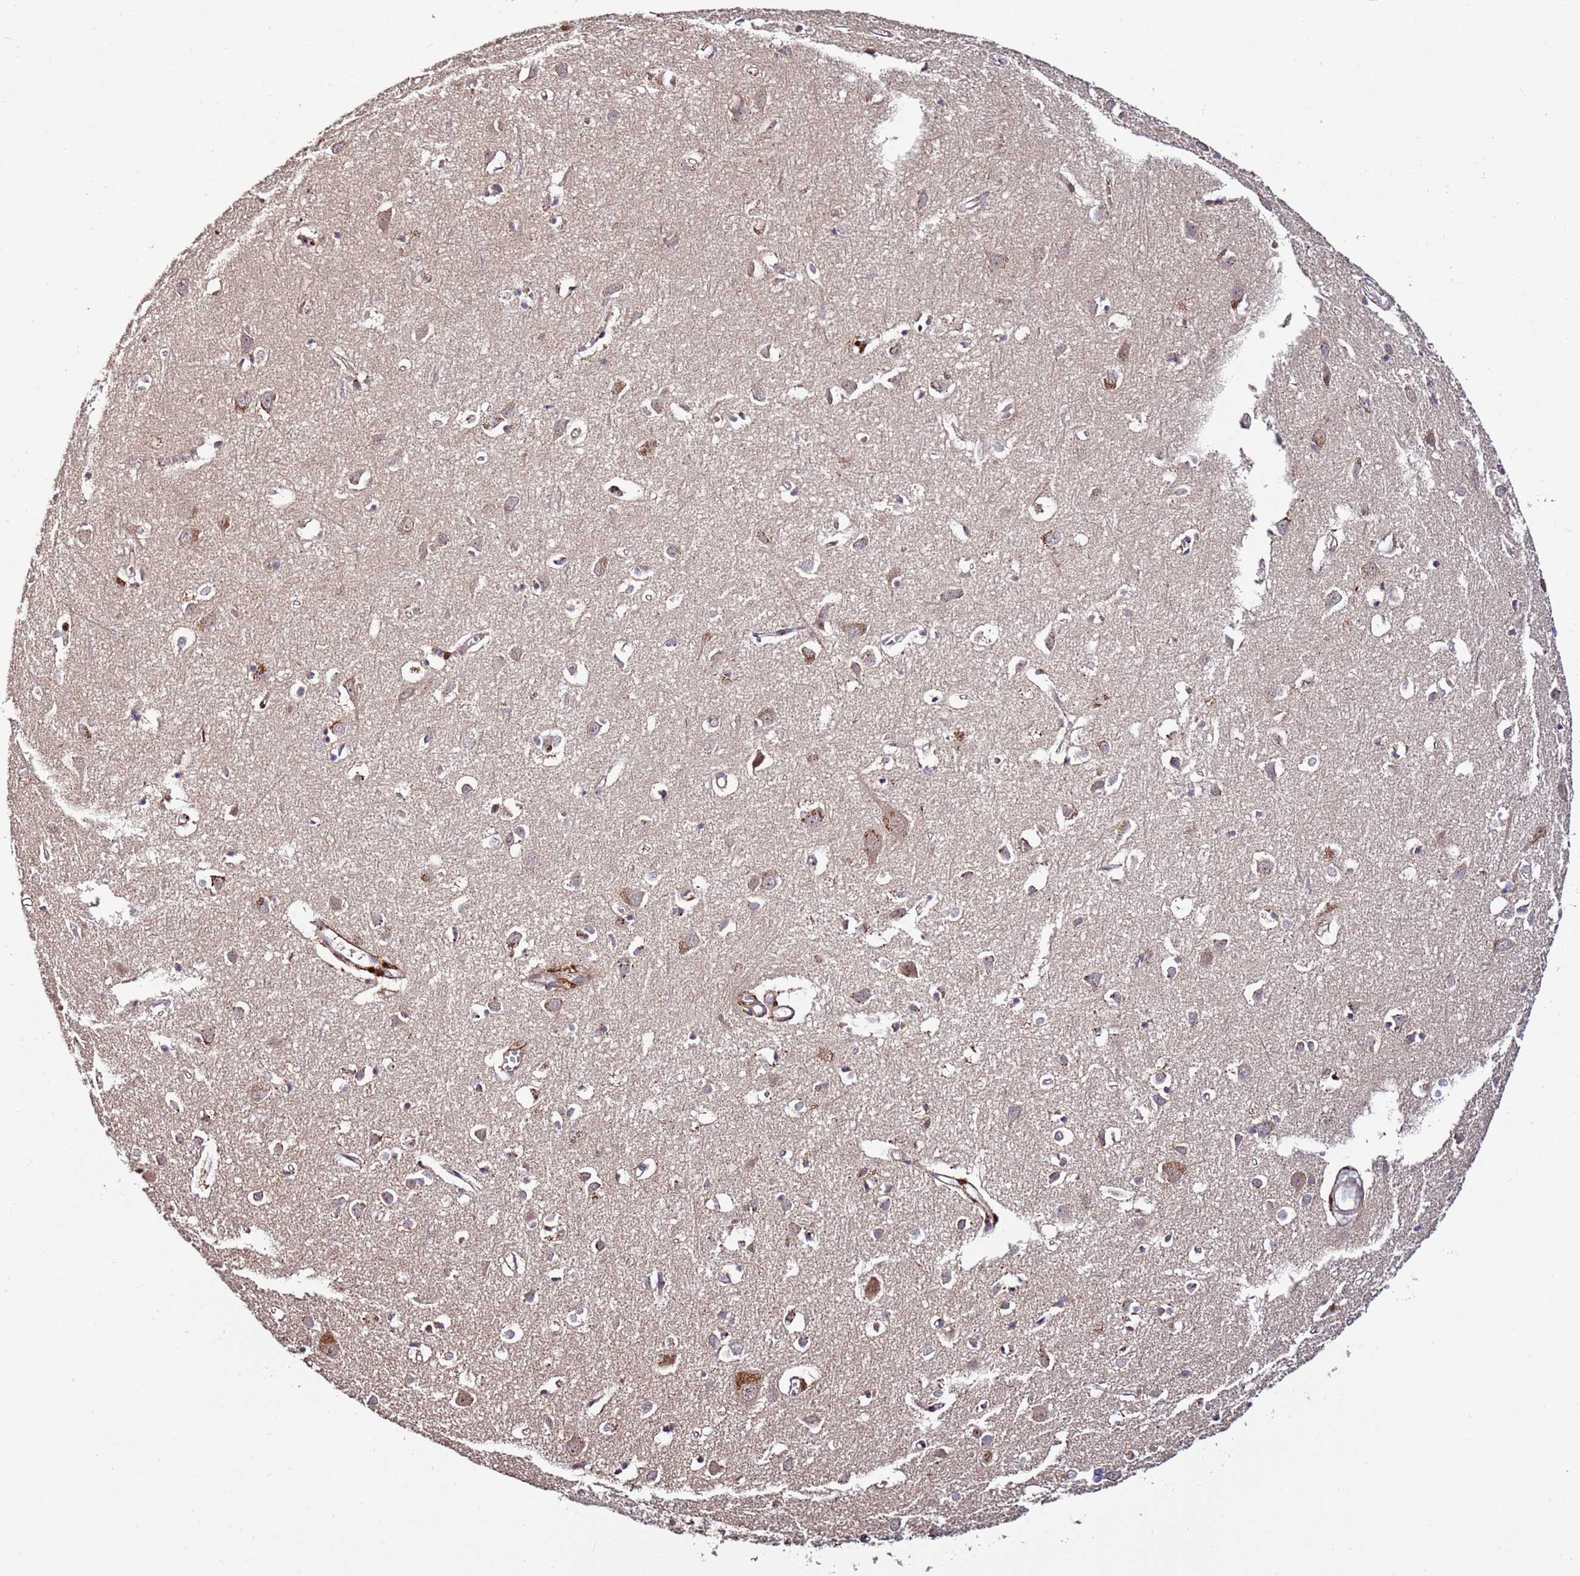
{"staining": {"intensity": "moderate", "quantity": ">75%", "location": "cytoplasmic/membranous"}, "tissue": "cerebral cortex", "cell_type": "Endothelial cells", "image_type": "normal", "snomed": [{"axis": "morphology", "description": "Normal tissue, NOS"}, {"axis": "topography", "description": "Cerebral cortex"}], "caption": "IHC histopathology image of benign cerebral cortex: cerebral cortex stained using IHC displays medium levels of moderate protein expression localized specifically in the cytoplasmic/membranous of endothelial cells, appearing as a cytoplasmic/membranous brown color.", "gene": "RHBDL1", "patient": {"sex": "female", "age": 64}}